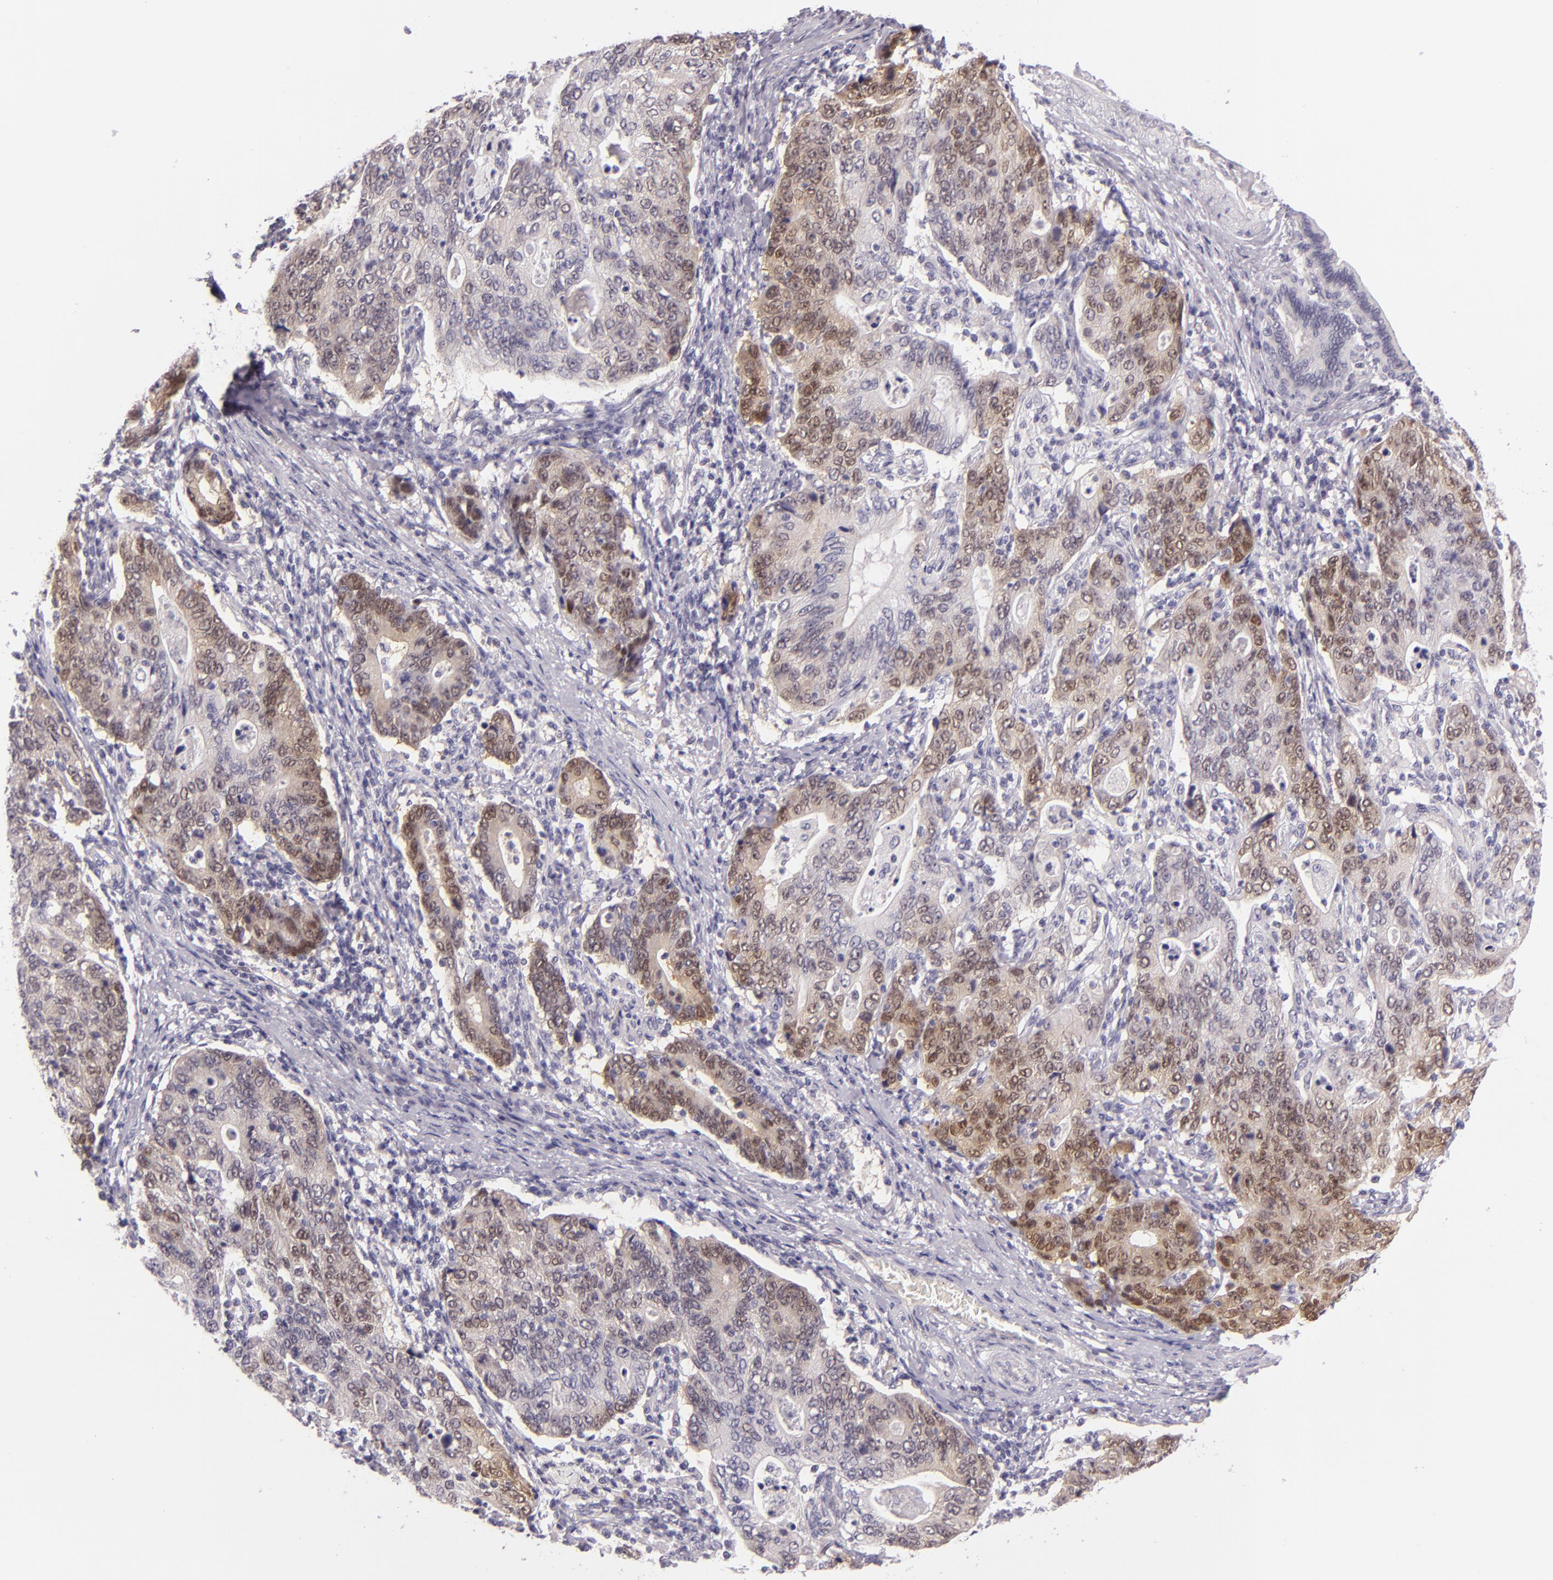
{"staining": {"intensity": "moderate", "quantity": "25%-75%", "location": "cytoplasmic/membranous,nuclear"}, "tissue": "stomach cancer", "cell_type": "Tumor cells", "image_type": "cancer", "snomed": [{"axis": "morphology", "description": "Adenocarcinoma, NOS"}, {"axis": "topography", "description": "Esophagus"}, {"axis": "topography", "description": "Stomach"}], "caption": "IHC micrograph of neoplastic tissue: human stomach adenocarcinoma stained using IHC reveals medium levels of moderate protein expression localized specifically in the cytoplasmic/membranous and nuclear of tumor cells, appearing as a cytoplasmic/membranous and nuclear brown color.", "gene": "CSE1L", "patient": {"sex": "male", "age": 74}}